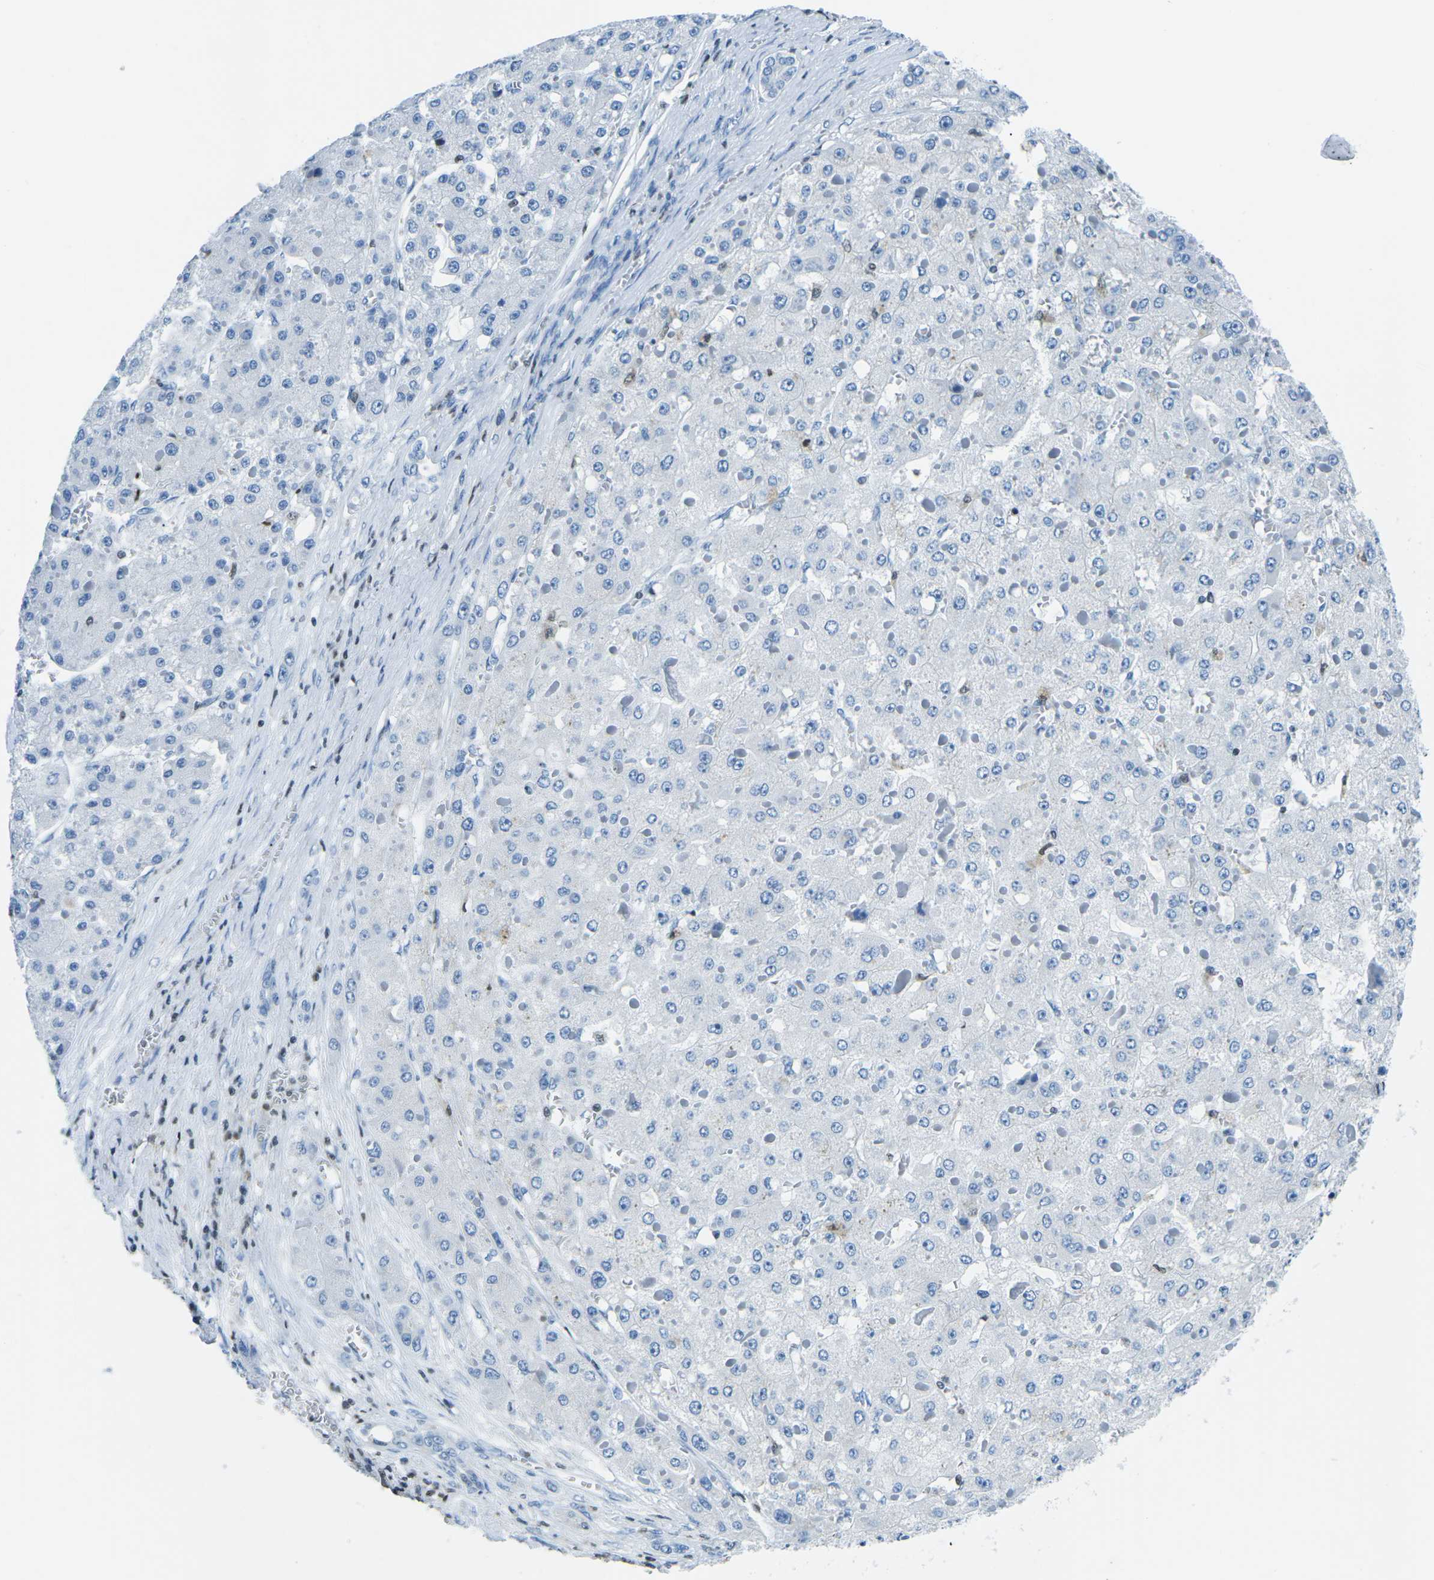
{"staining": {"intensity": "negative", "quantity": "none", "location": "none"}, "tissue": "liver cancer", "cell_type": "Tumor cells", "image_type": "cancer", "snomed": [{"axis": "morphology", "description": "Carcinoma, Hepatocellular, NOS"}, {"axis": "topography", "description": "Liver"}], "caption": "Immunohistochemistry of human liver hepatocellular carcinoma demonstrates no positivity in tumor cells.", "gene": "CELF2", "patient": {"sex": "female", "age": 73}}